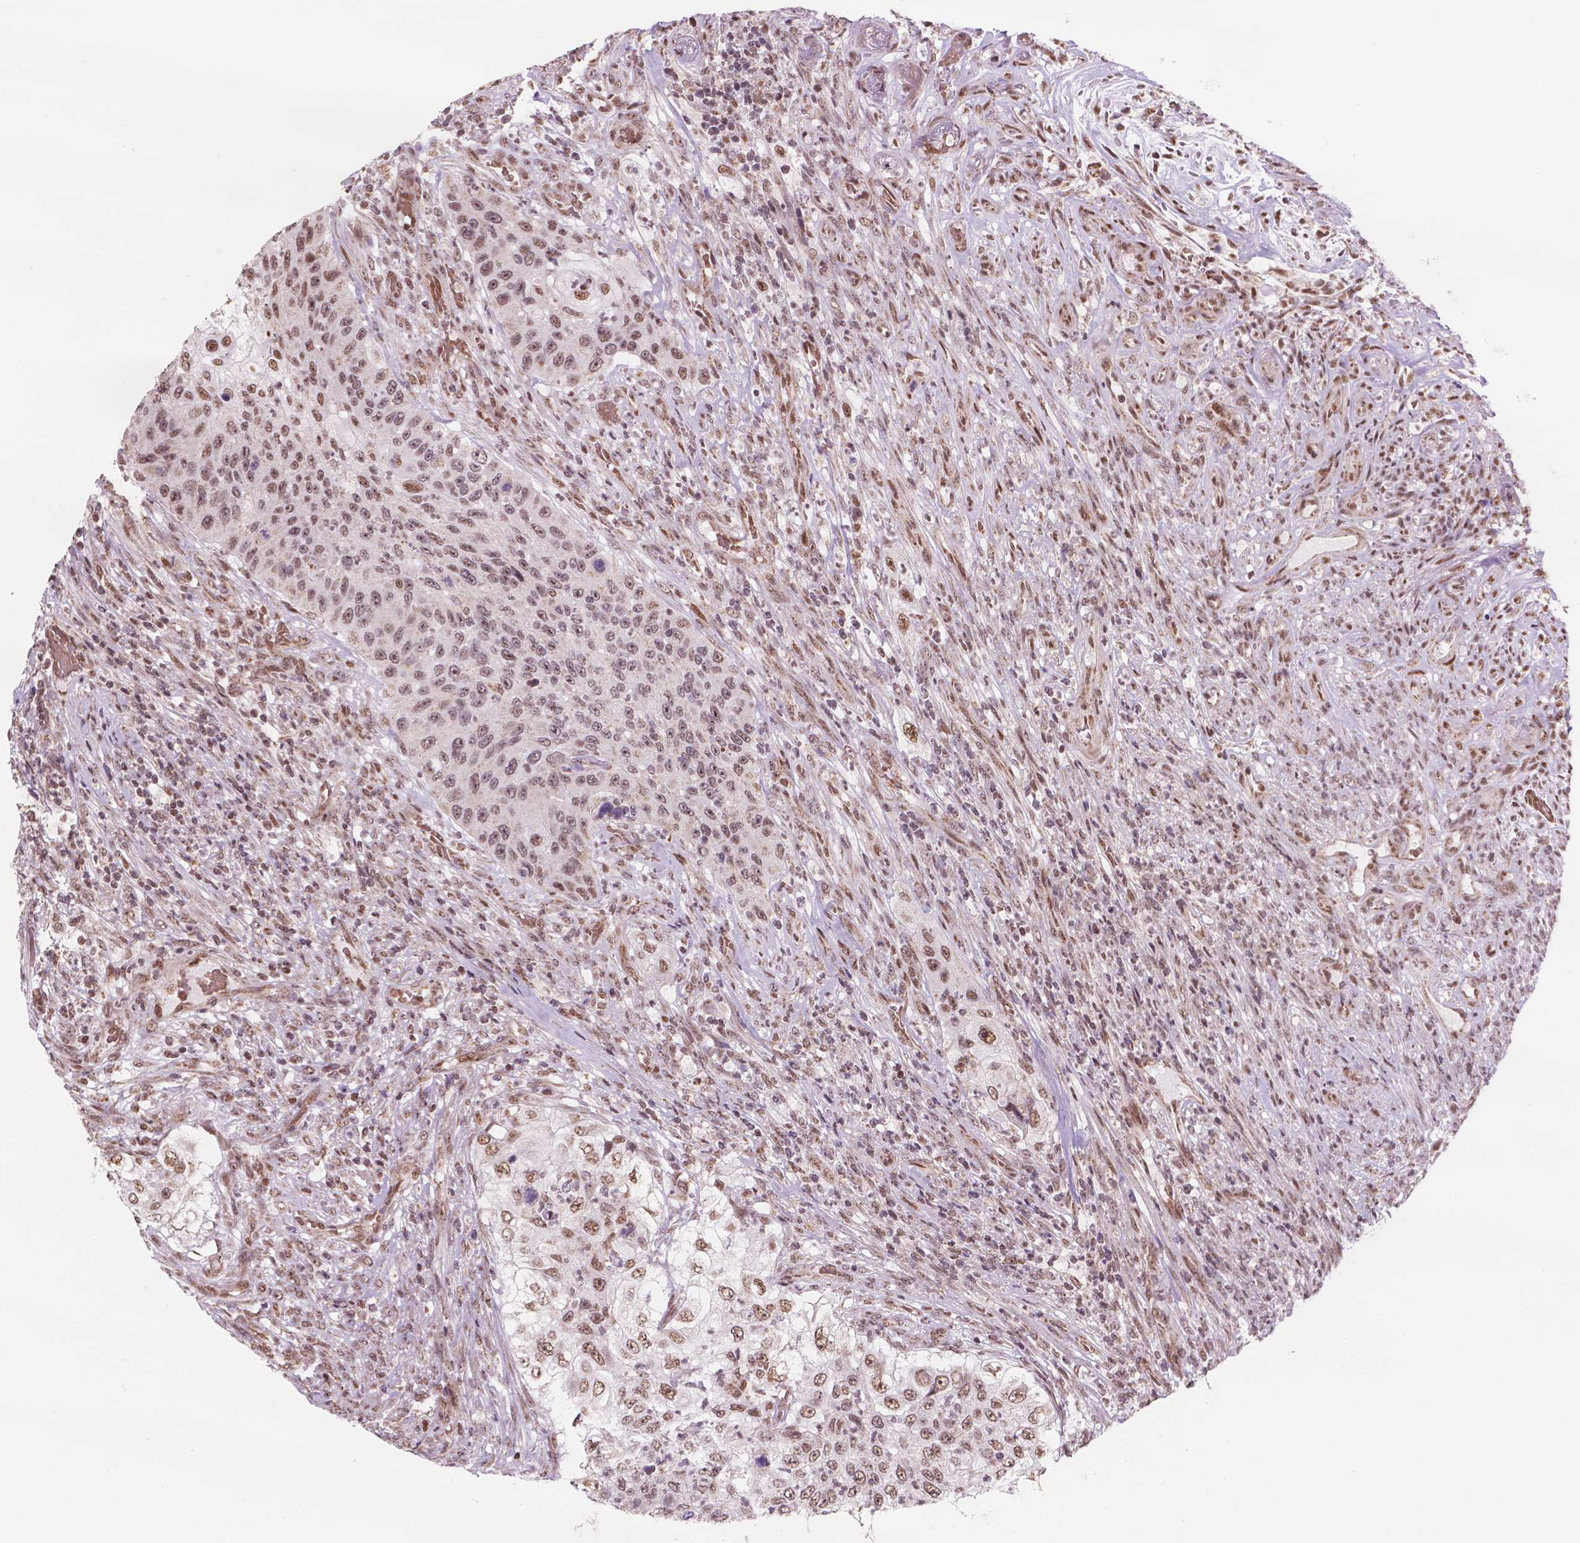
{"staining": {"intensity": "moderate", "quantity": ">75%", "location": "nuclear"}, "tissue": "urothelial cancer", "cell_type": "Tumor cells", "image_type": "cancer", "snomed": [{"axis": "morphology", "description": "Urothelial carcinoma, High grade"}, {"axis": "topography", "description": "Urinary bladder"}], "caption": "Urothelial cancer tissue displays moderate nuclear staining in approximately >75% of tumor cells, visualized by immunohistochemistry.", "gene": "NDUFA10", "patient": {"sex": "female", "age": 60}}